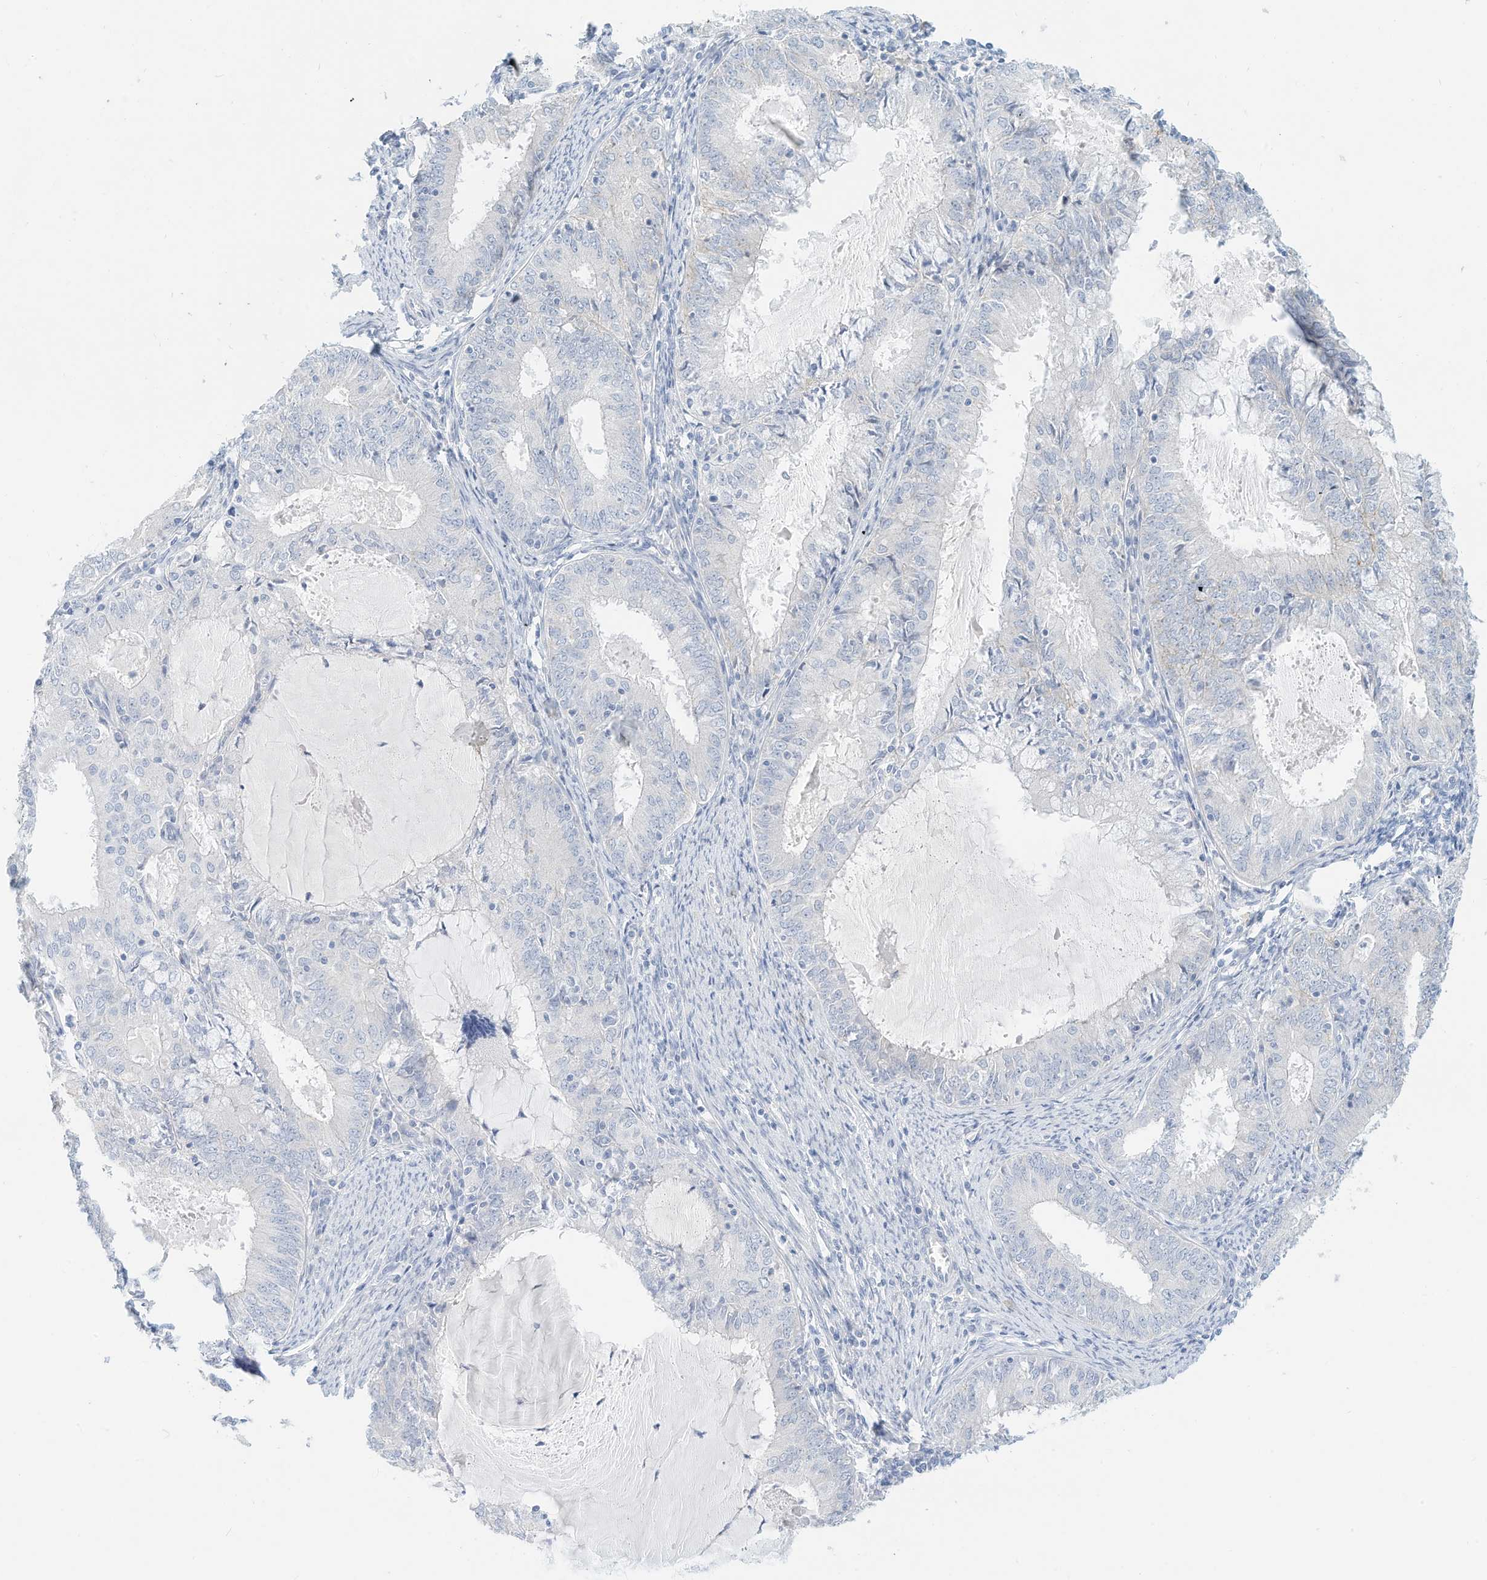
{"staining": {"intensity": "negative", "quantity": "none", "location": "none"}, "tissue": "endometrial cancer", "cell_type": "Tumor cells", "image_type": "cancer", "snomed": [{"axis": "morphology", "description": "Adenocarcinoma, NOS"}, {"axis": "topography", "description": "Endometrium"}], "caption": "Immunohistochemistry image of endometrial adenocarcinoma stained for a protein (brown), which demonstrates no positivity in tumor cells.", "gene": "SPOCD1", "patient": {"sex": "female", "age": 57}}